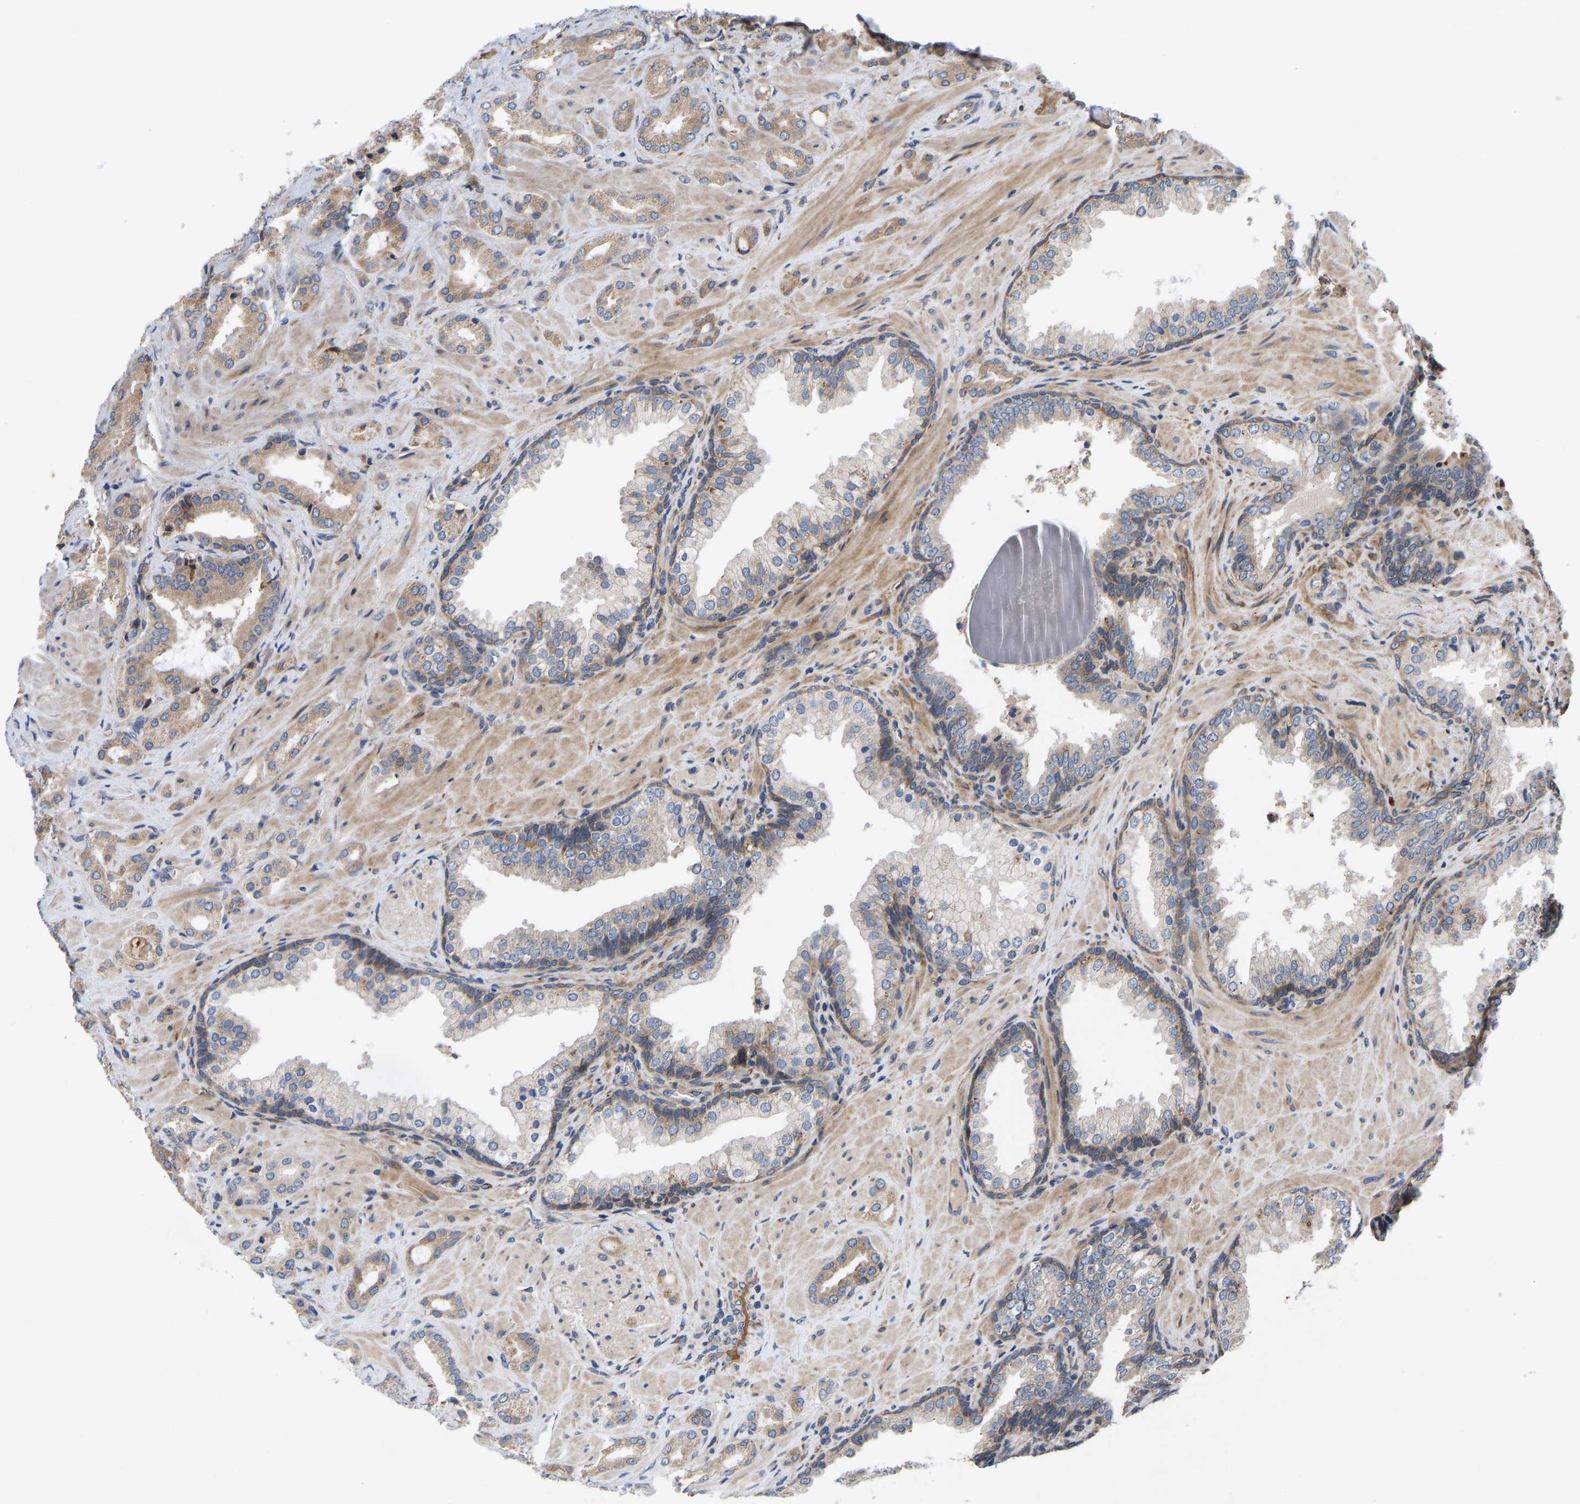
{"staining": {"intensity": "weak", "quantity": ">75%", "location": "cytoplasmic/membranous"}, "tissue": "prostate cancer", "cell_type": "Tumor cells", "image_type": "cancer", "snomed": [{"axis": "morphology", "description": "Adenocarcinoma, High grade"}, {"axis": "topography", "description": "Prostate"}], "caption": "High-power microscopy captured an immunohistochemistry micrograph of prostate cancer (high-grade adenocarcinoma), revealing weak cytoplasmic/membranous staining in about >75% of tumor cells. The staining is performed using DAB (3,3'-diaminobenzidine) brown chromogen to label protein expression. The nuclei are counter-stained blue using hematoxylin.", "gene": "FRRS1", "patient": {"sex": "male", "age": 64}}